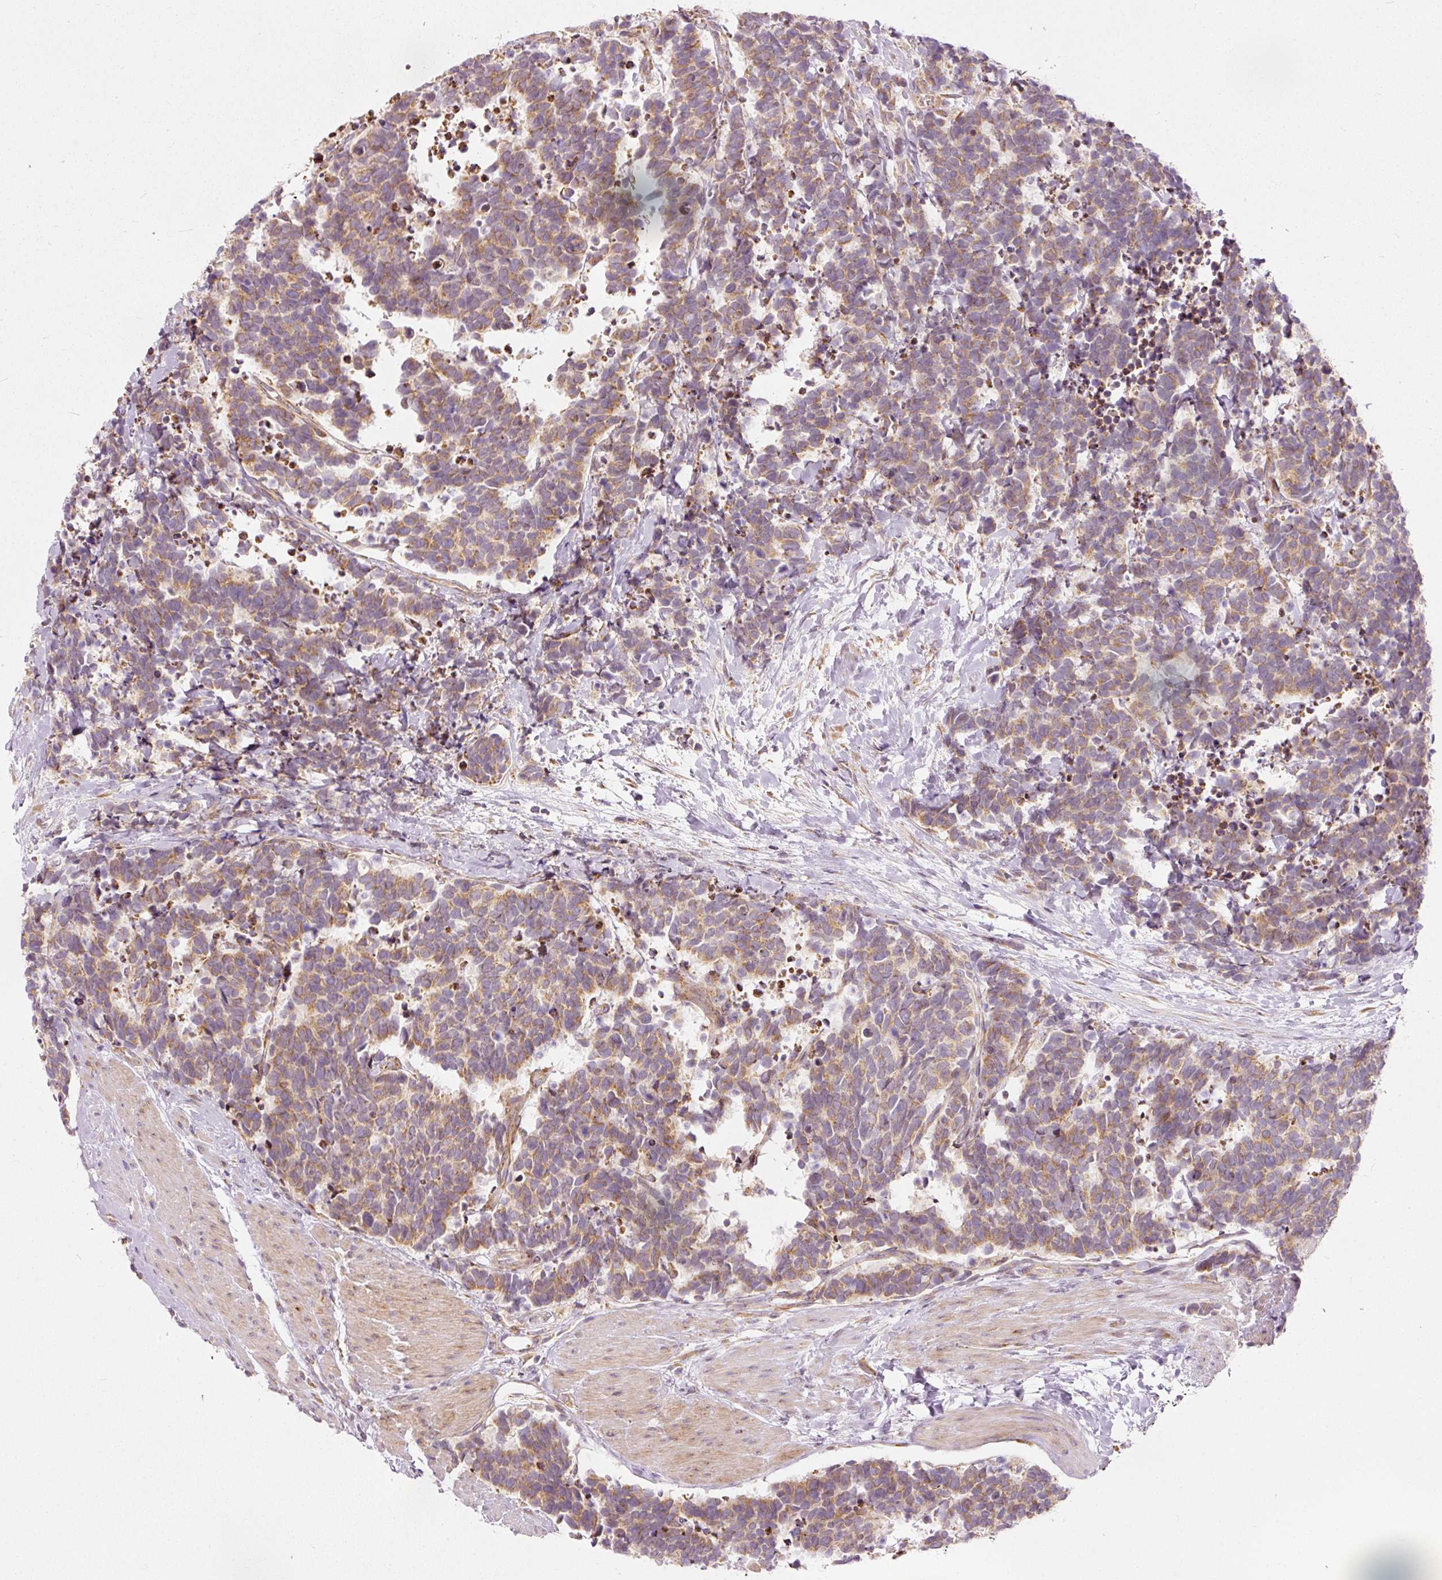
{"staining": {"intensity": "moderate", "quantity": "25%-75%", "location": "cytoplasmic/membranous"}, "tissue": "carcinoid", "cell_type": "Tumor cells", "image_type": "cancer", "snomed": [{"axis": "morphology", "description": "Carcinoma, NOS"}, {"axis": "morphology", "description": "Carcinoid, malignant, NOS"}, {"axis": "topography", "description": "Prostate"}], "caption": "A brown stain labels moderate cytoplasmic/membranous positivity of a protein in carcinoid tumor cells.", "gene": "SNAPC5", "patient": {"sex": "male", "age": 57}}